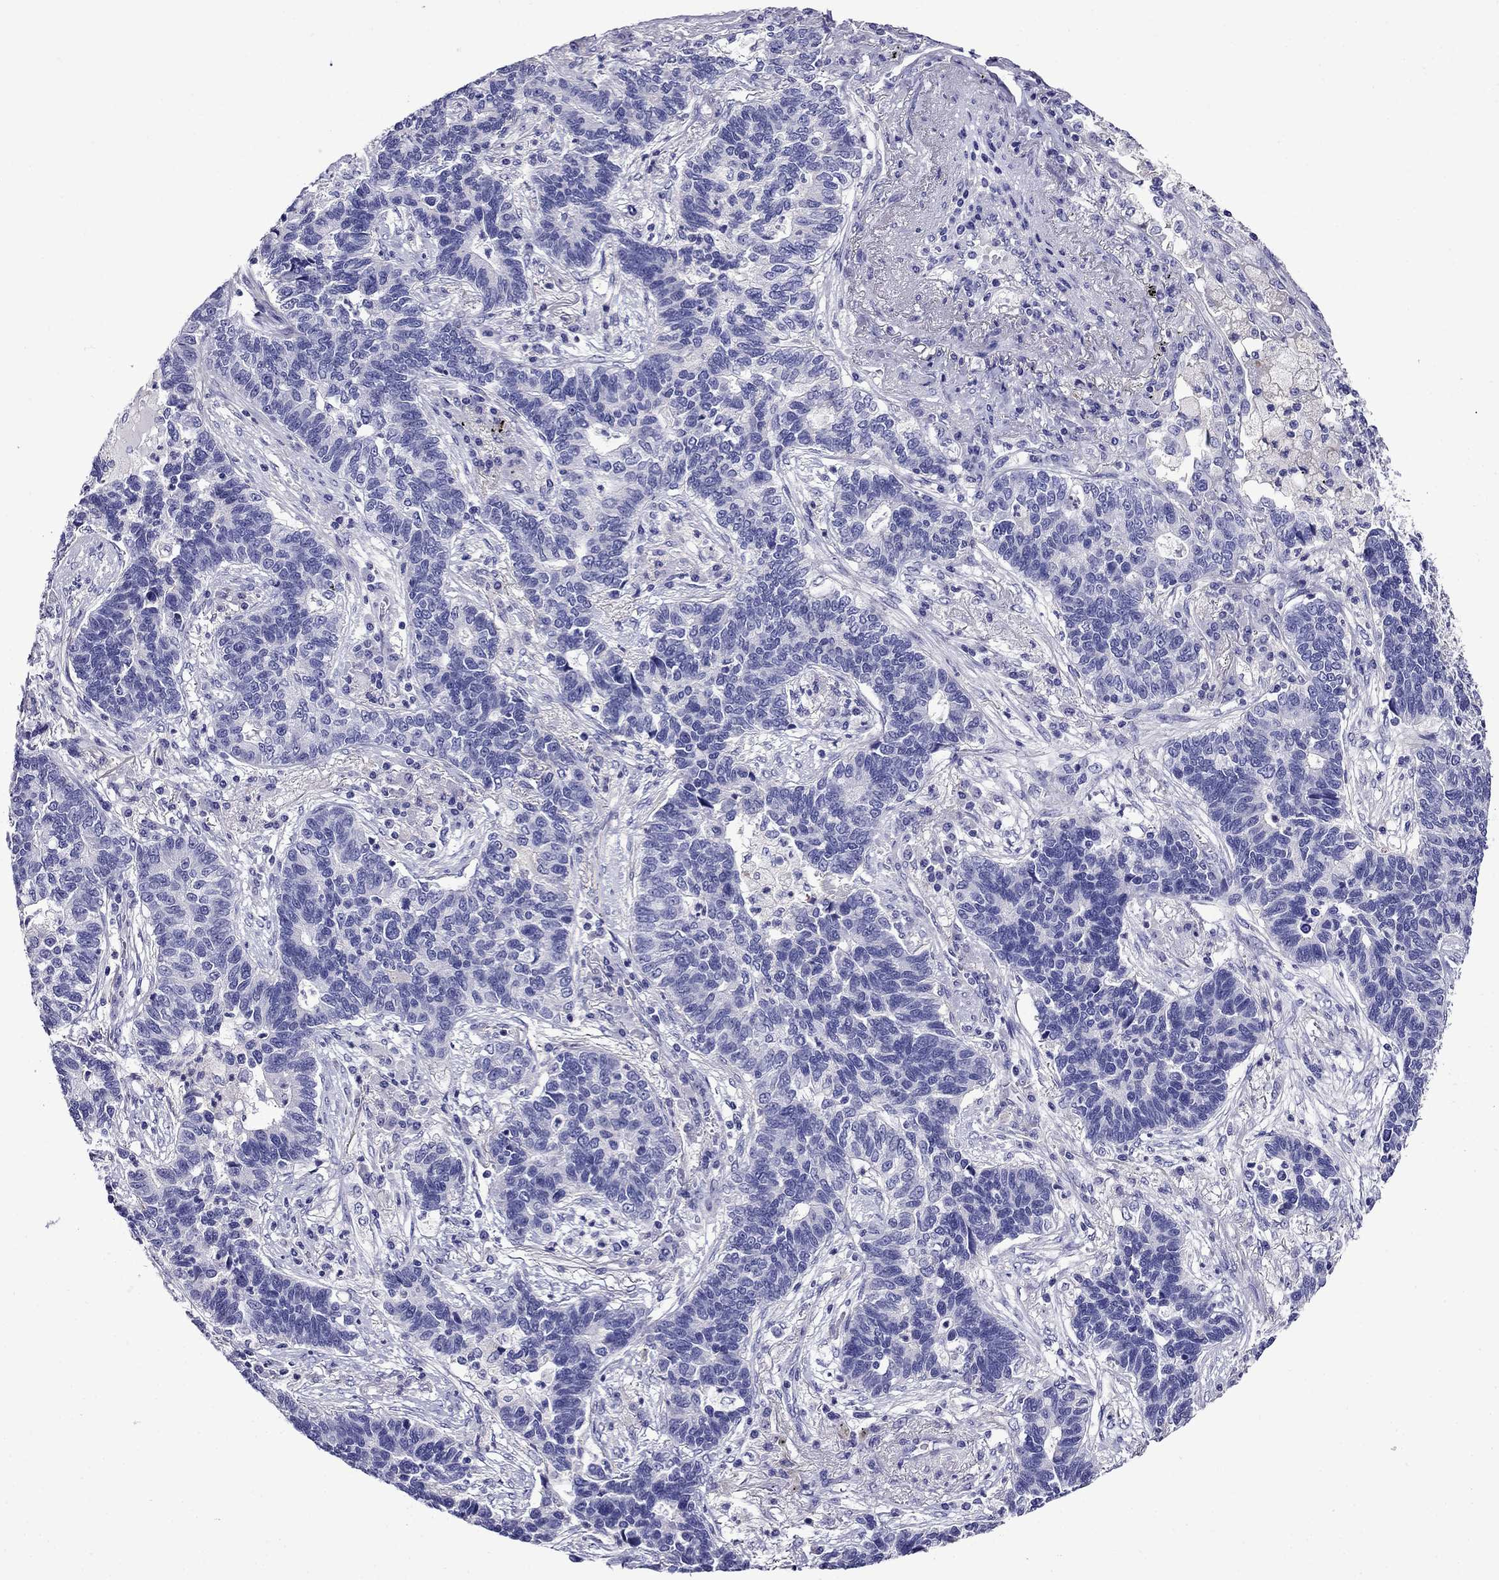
{"staining": {"intensity": "negative", "quantity": "none", "location": "none"}, "tissue": "lung cancer", "cell_type": "Tumor cells", "image_type": "cancer", "snomed": [{"axis": "morphology", "description": "Adenocarcinoma, NOS"}, {"axis": "topography", "description": "Lung"}], "caption": "Tumor cells show no significant protein expression in lung cancer (adenocarcinoma).", "gene": "SCG2", "patient": {"sex": "female", "age": 57}}